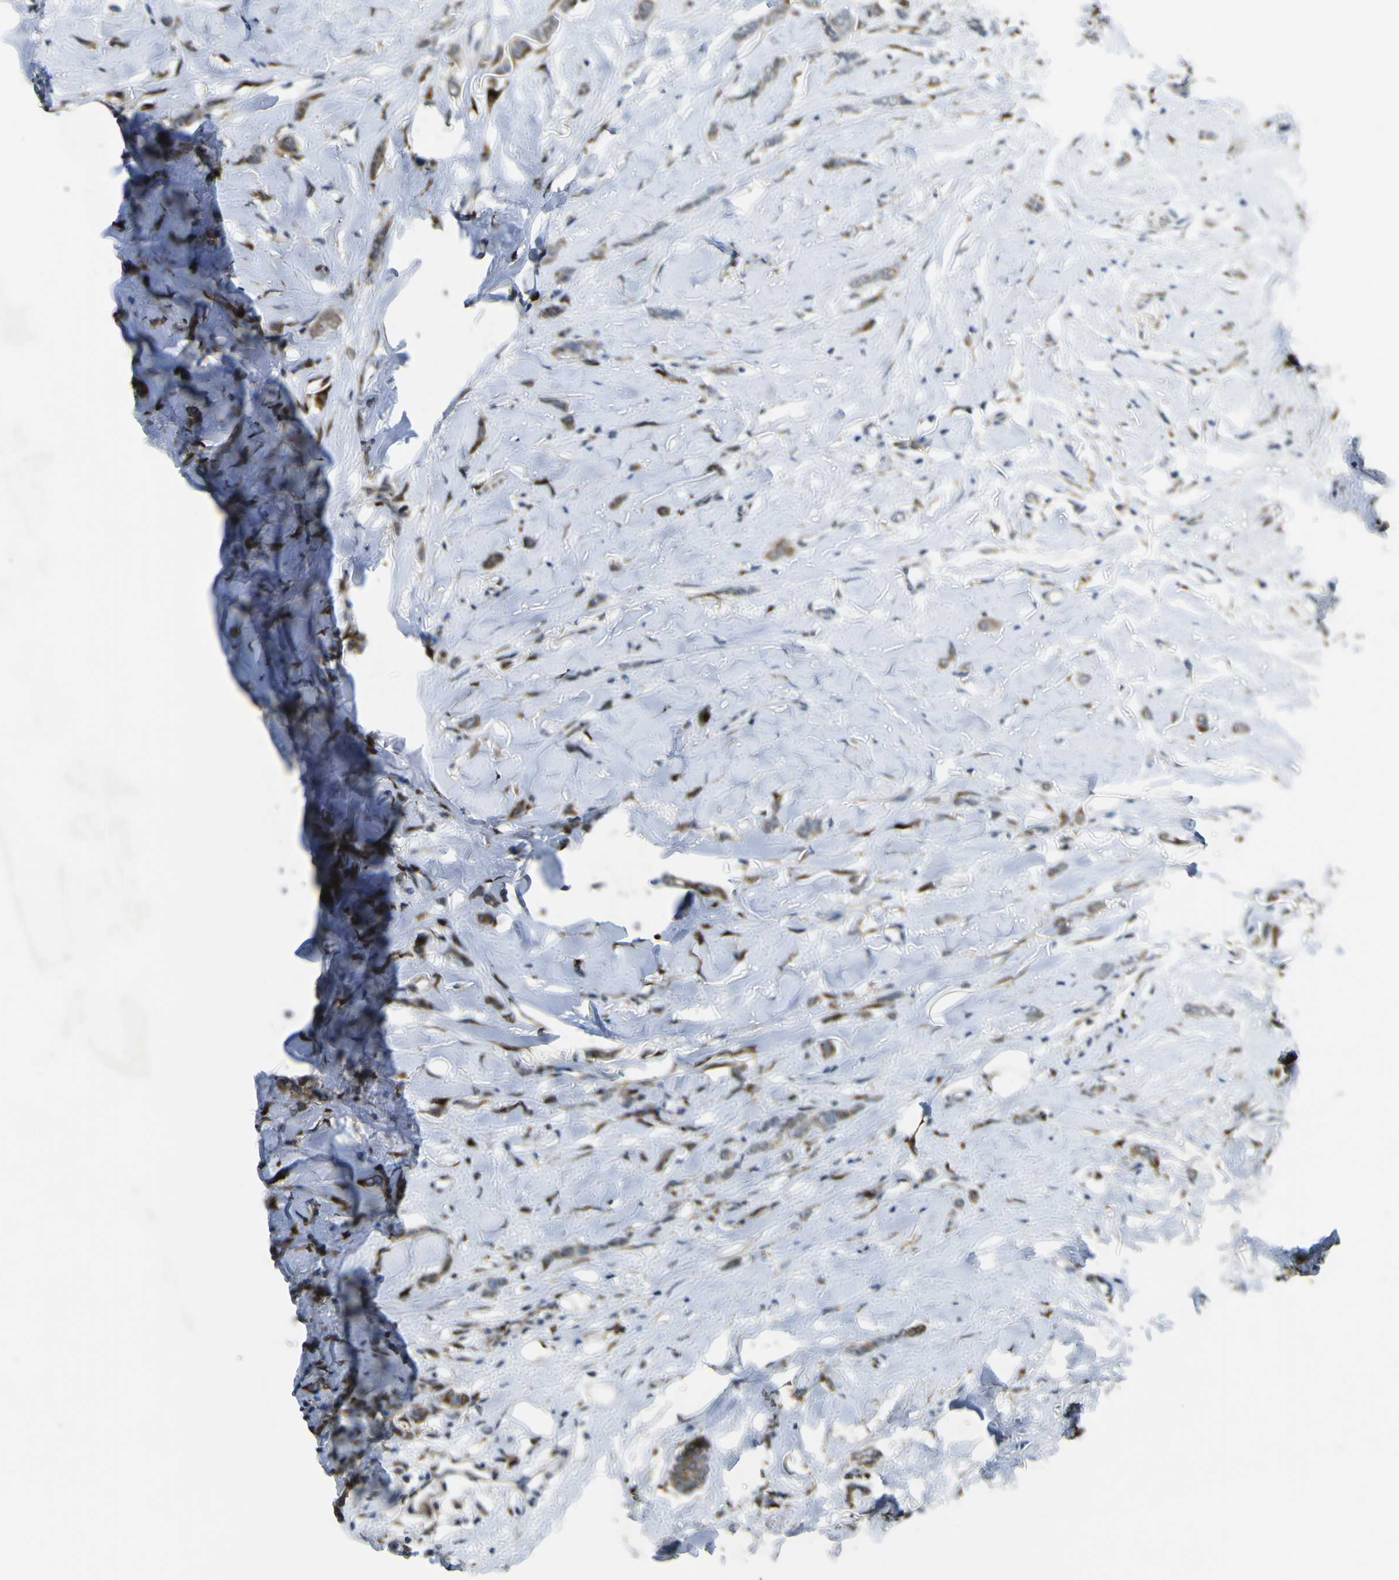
{"staining": {"intensity": "moderate", "quantity": ">75%", "location": "cytoplasmic/membranous"}, "tissue": "breast cancer", "cell_type": "Tumor cells", "image_type": "cancer", "snomed": [{"axis": "morphology", "description": "Lobular carcinoma"}, {"axis": "topography", "description": "Skin"}, {"axis": "topography", "description": "Breast"}], "caption": "Breast cancer stained with a protein marker shows moderate staining in tumor cells.", "gene": "LBHD1", "patient": {"sex": "female", "age": 46}}